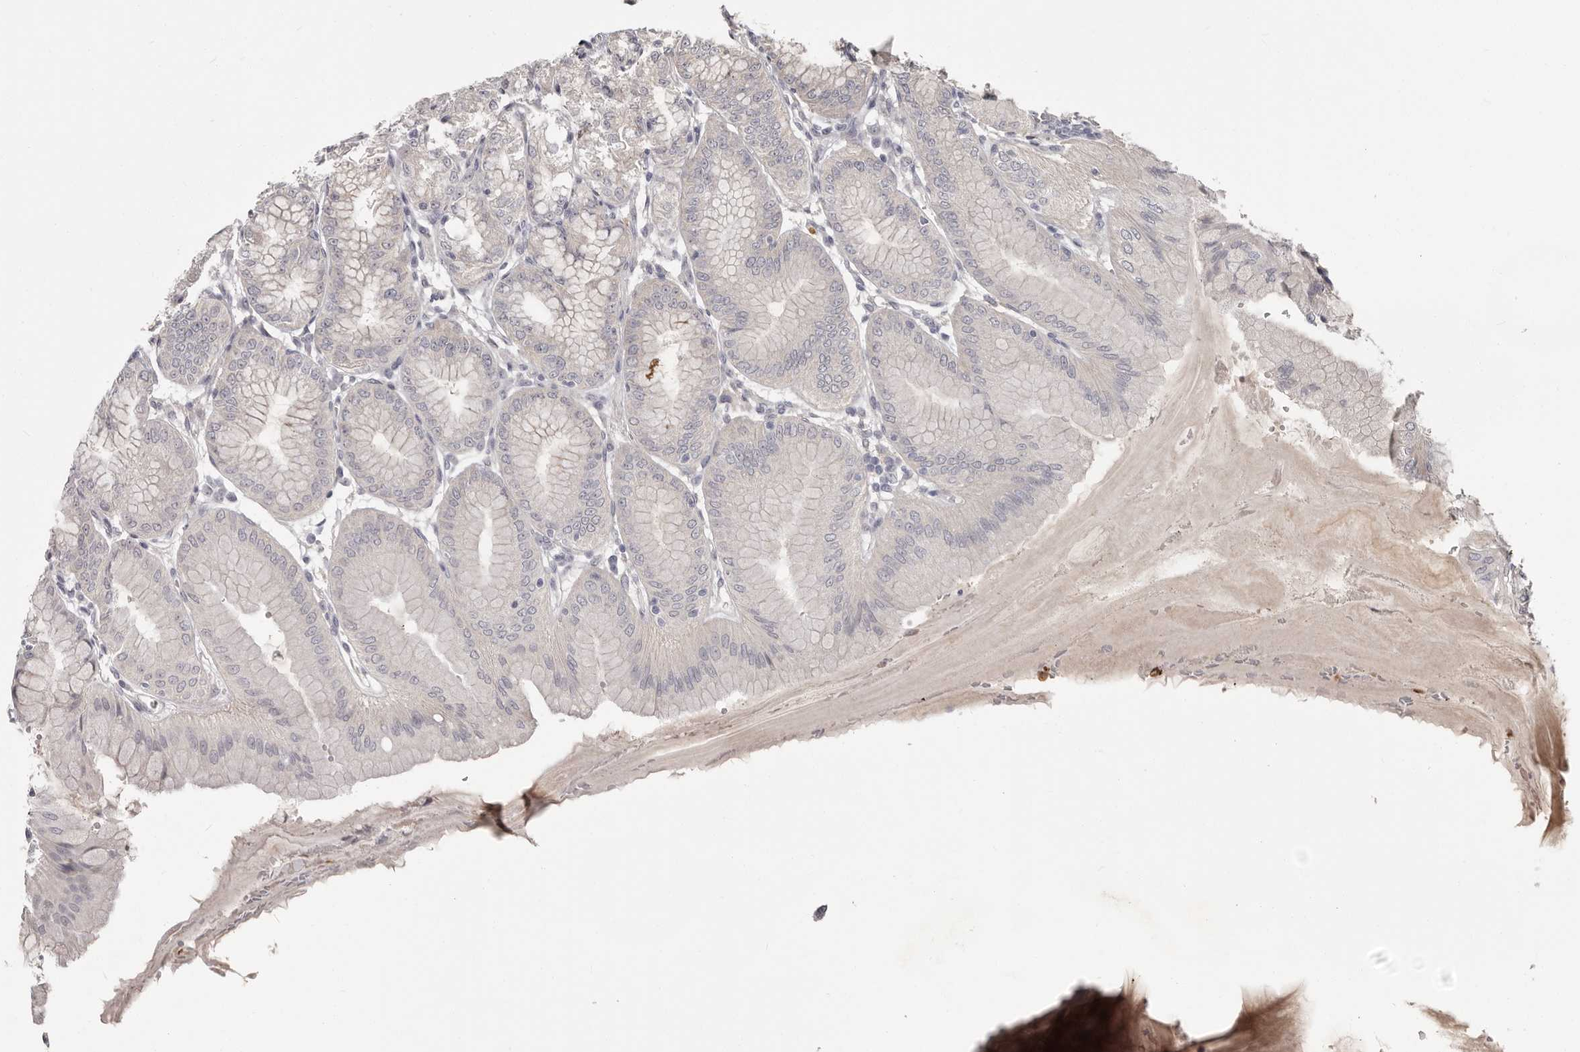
{"staining": {"intensity": "negative", "quantity": "none", "location": "none"}, "tissue": "stomach", "cell_type": "Glandular cells", "image_type": "normal", "snomed": [{"axis": "morphology", "description": "Normal tissue, NOS"}, {"axis": "topography", "description": "Stomach, lower"}], "caption": "DAB immunohistochemical staining of normal stomach demonstrates no significant positivity in glandular cells. Brightfield microscopy of immunohistochemistry stained with DAB (3,3'-diaminobenzidine) (brown) and hematoxylin (blue), captured at high magnification.", "gene": "GPR157", "patient": {"sex": "male", "age": 71}}